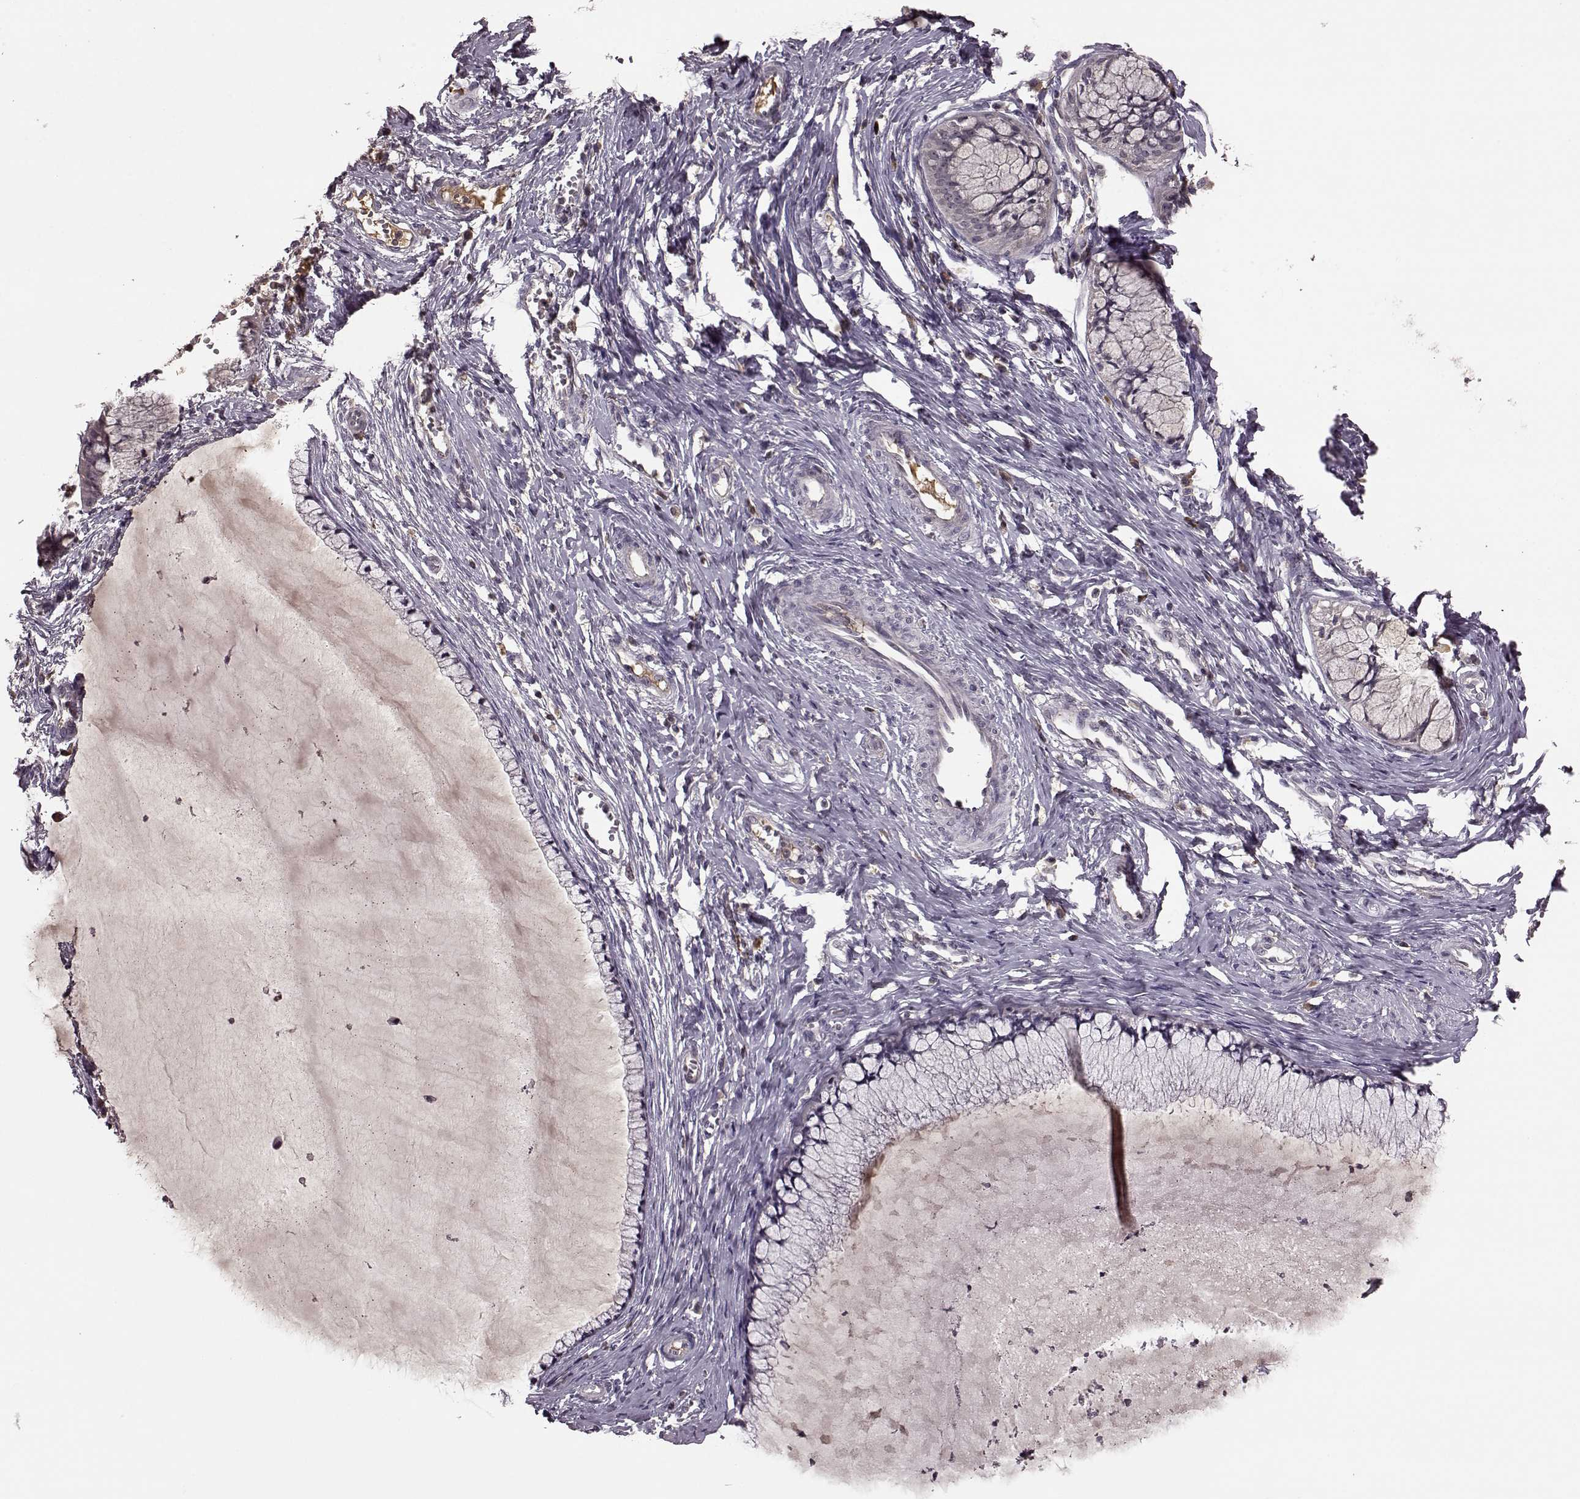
{"staining": {"intensity": "negative", "quantity": "none", "location": "none"}, "tissue": "cervical cancer", "cell_type": "Tumor cells", "image_type": "cancer", "snomed": [{"axis": "morphology", "description": "Squamous cell carcinoma, NOS"}, {"axis": "topography", "description": "Cervix"}], "caption": "Protein analysis of cervical squamous cell carcinoma reveals no significant positivity in tumor cells.", "gene": "NRL", "patient": {"sex": "female", "age": 36}}